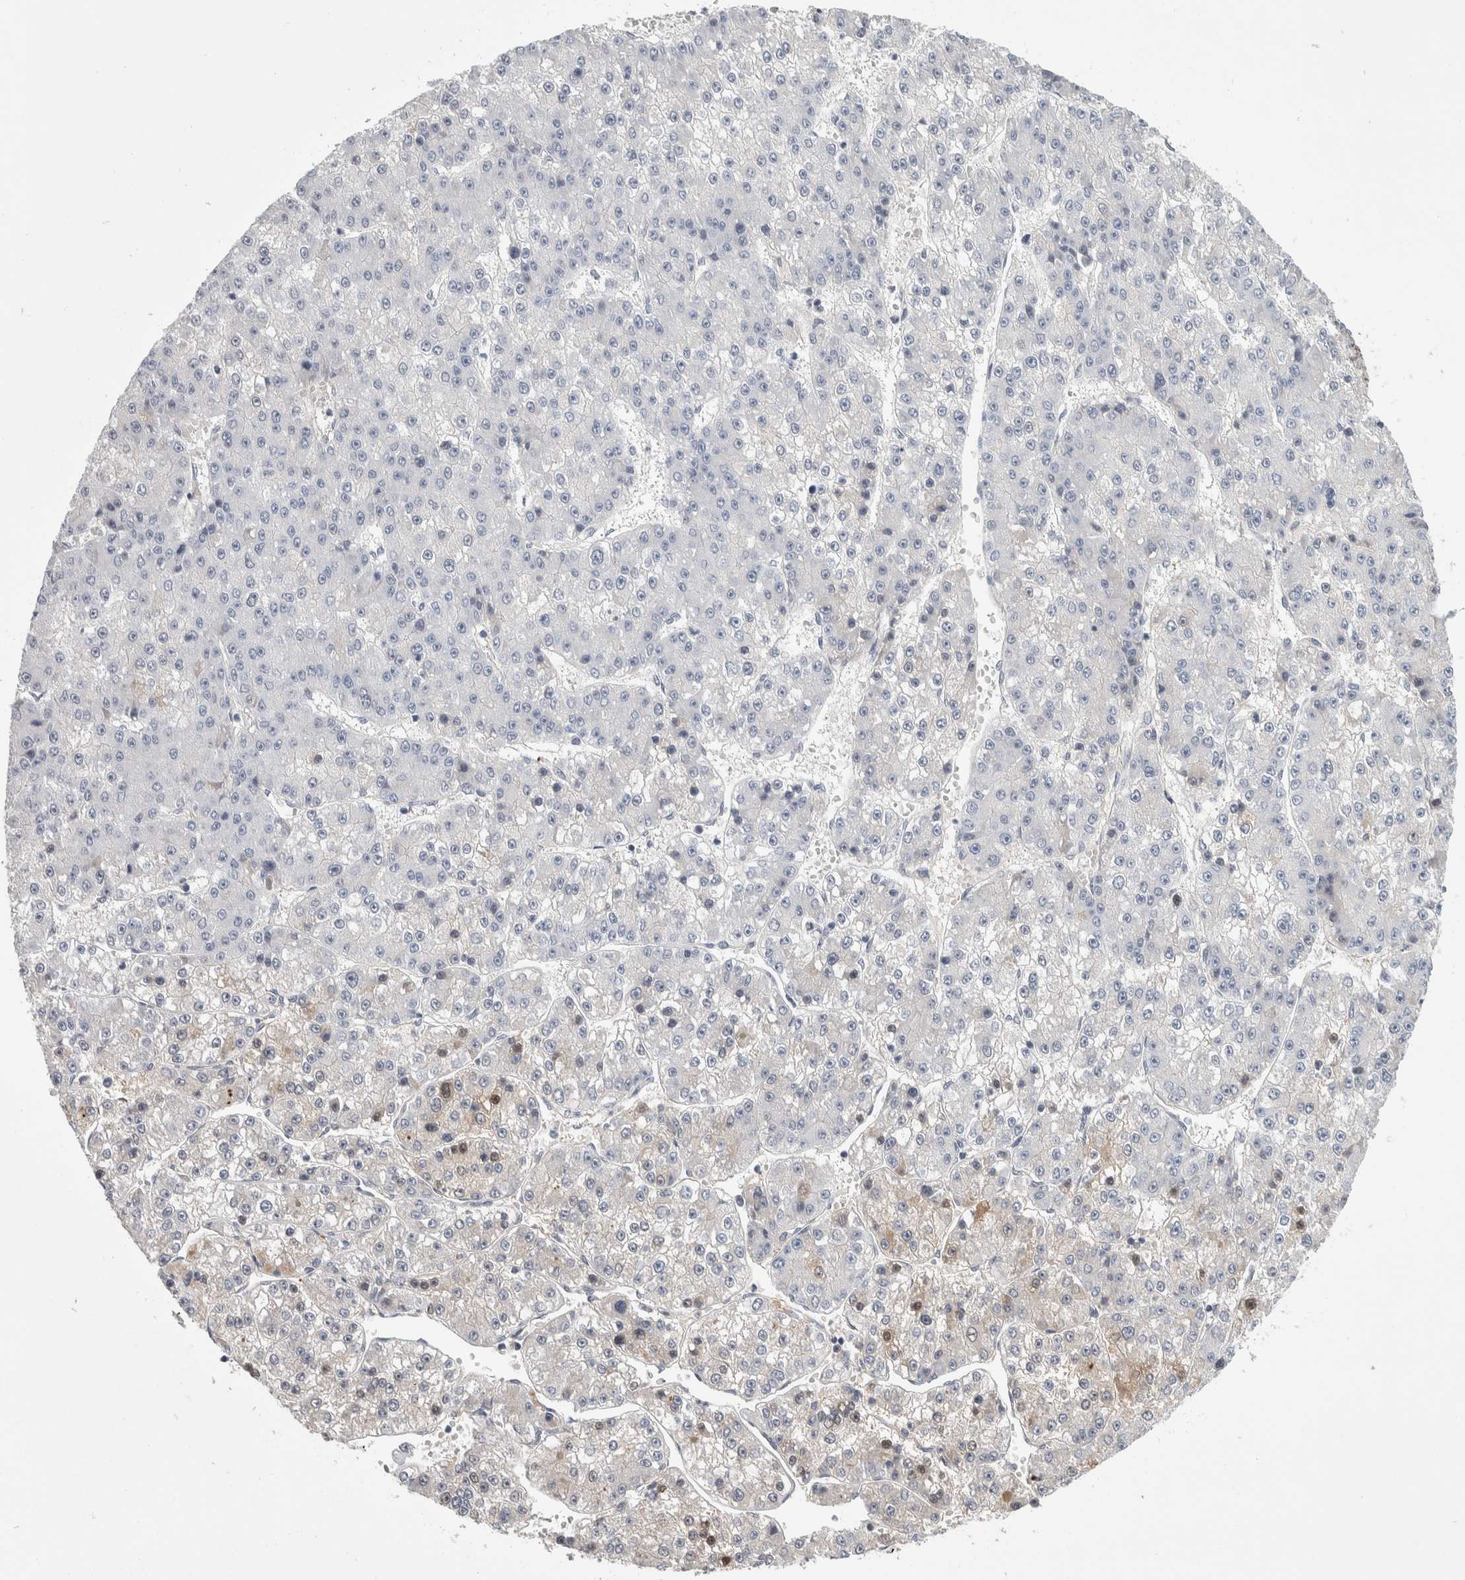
{"staining": {"intensity": "negative", "quantity": "none", "location": "none"}, "tissue": "liver cancer", "cell_type": "Tumor cells", "image_type": "cancer", "snomed": [{"axis": "morphology", "description": "Carcinoma, Hepatocellular, NOS"}, {"axis": "topography", "description": "Liver"}], "caption": "Tumor cells show no significant expression in liver cancer (hepatocellular carcinoma). The staining was performed using DAB to visualize the protein expression in brown, while the nuclei were stained in blue with hematoxylin (Magnification: 20x).", "gene": "ZNF862", "patient": {"sex": "female", "age": 73}}